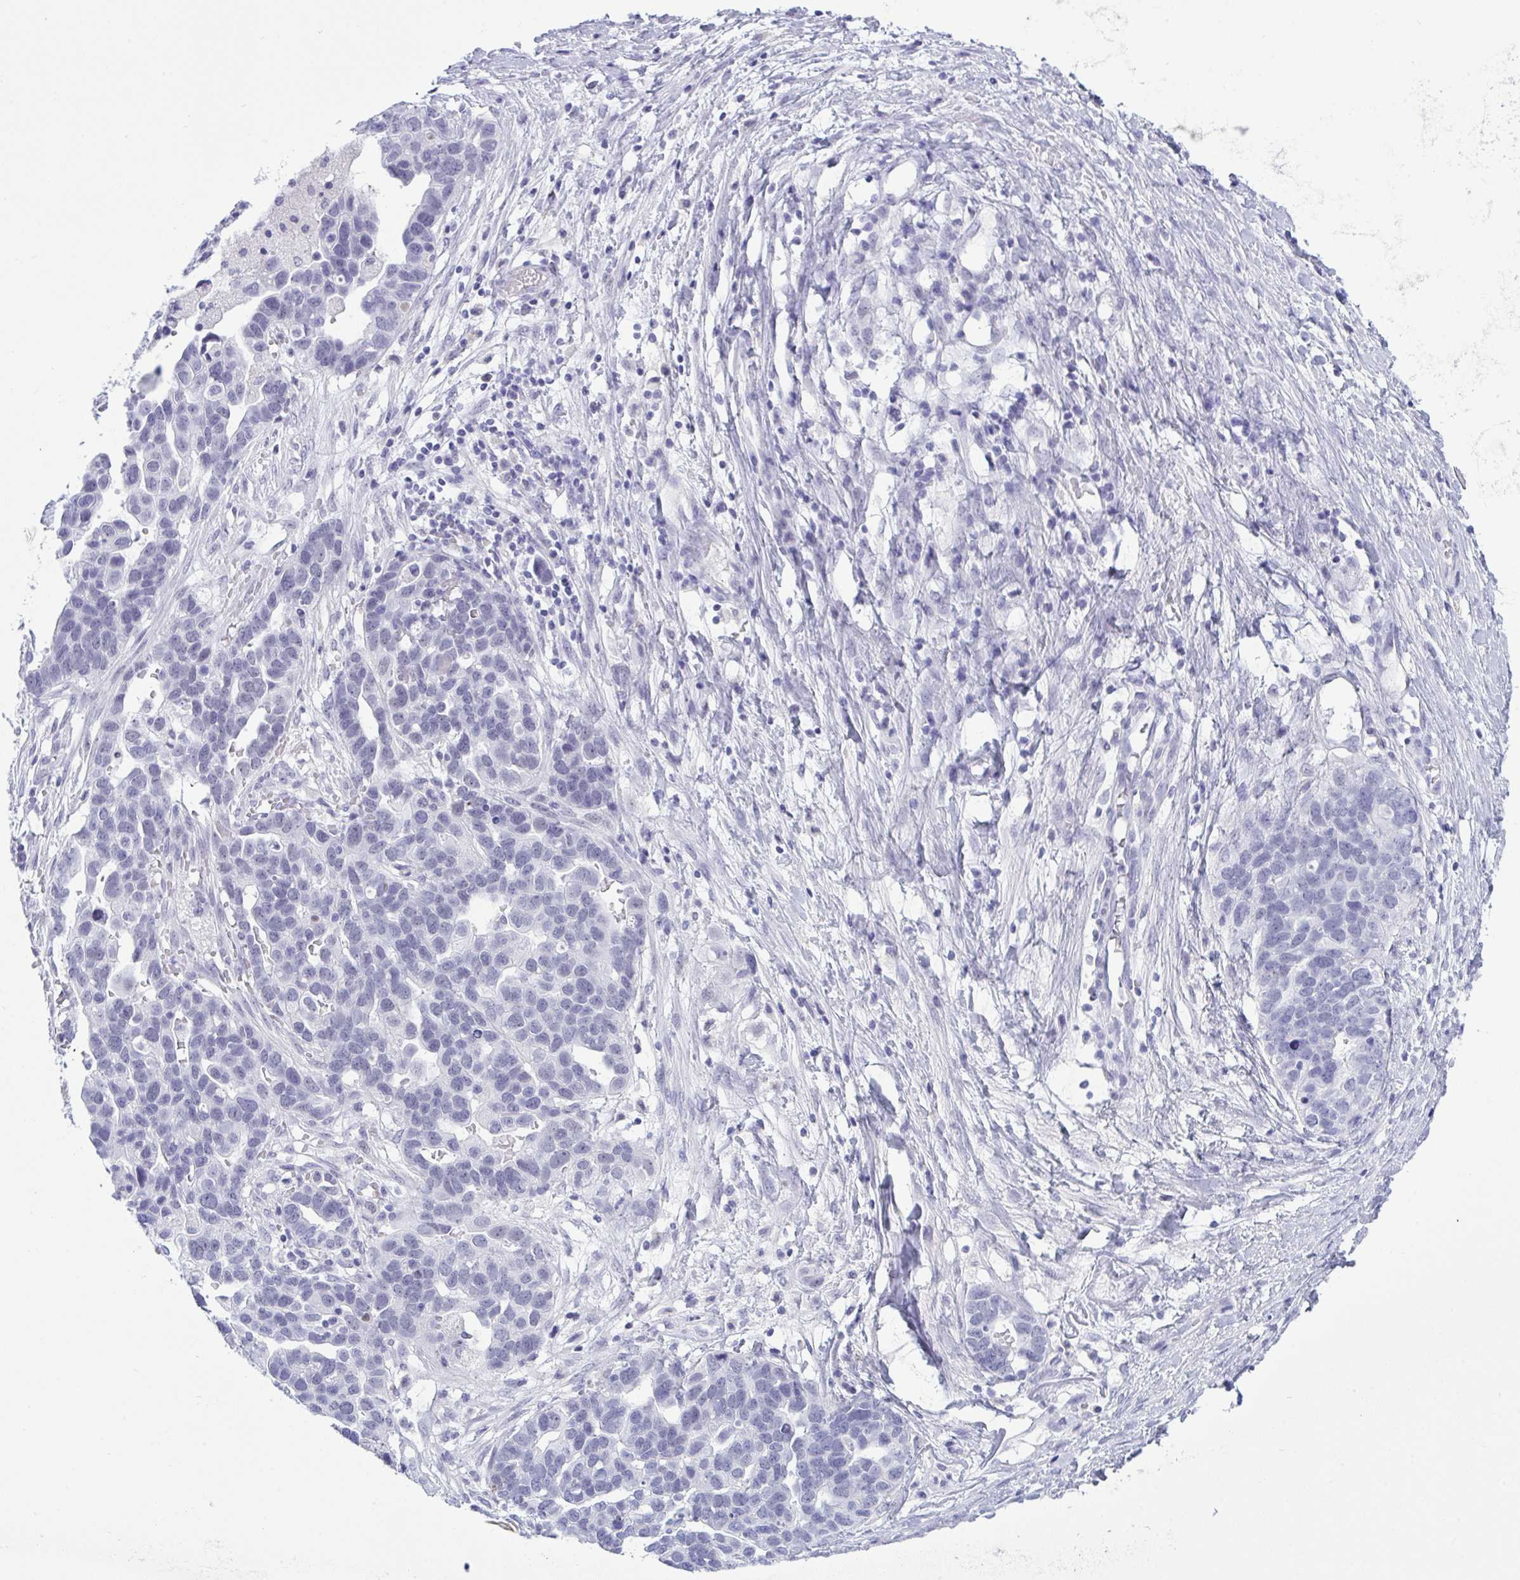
{"staining": {"intensity": "negative", "quantity": "none", "location": "none"}, "tissue": "ovarian cancer", "cell_type": "Tumor cells", "image_type": "cancer", "snomed": [{"axis": "morphology", "description": "Cystadenocarcinoma, serous, NOS"}, {"axis": "topography", "description": "Ovary"}], "caption": "An immunohistochemistry histopathology image of serous cystadenocarcinoma (ovarian) is shown. There is no staining in tumor cells of serous cystadenocarcinoma (ovarian).", "gene": "ELN", "patient": {"sex": "female", "age": 54}}